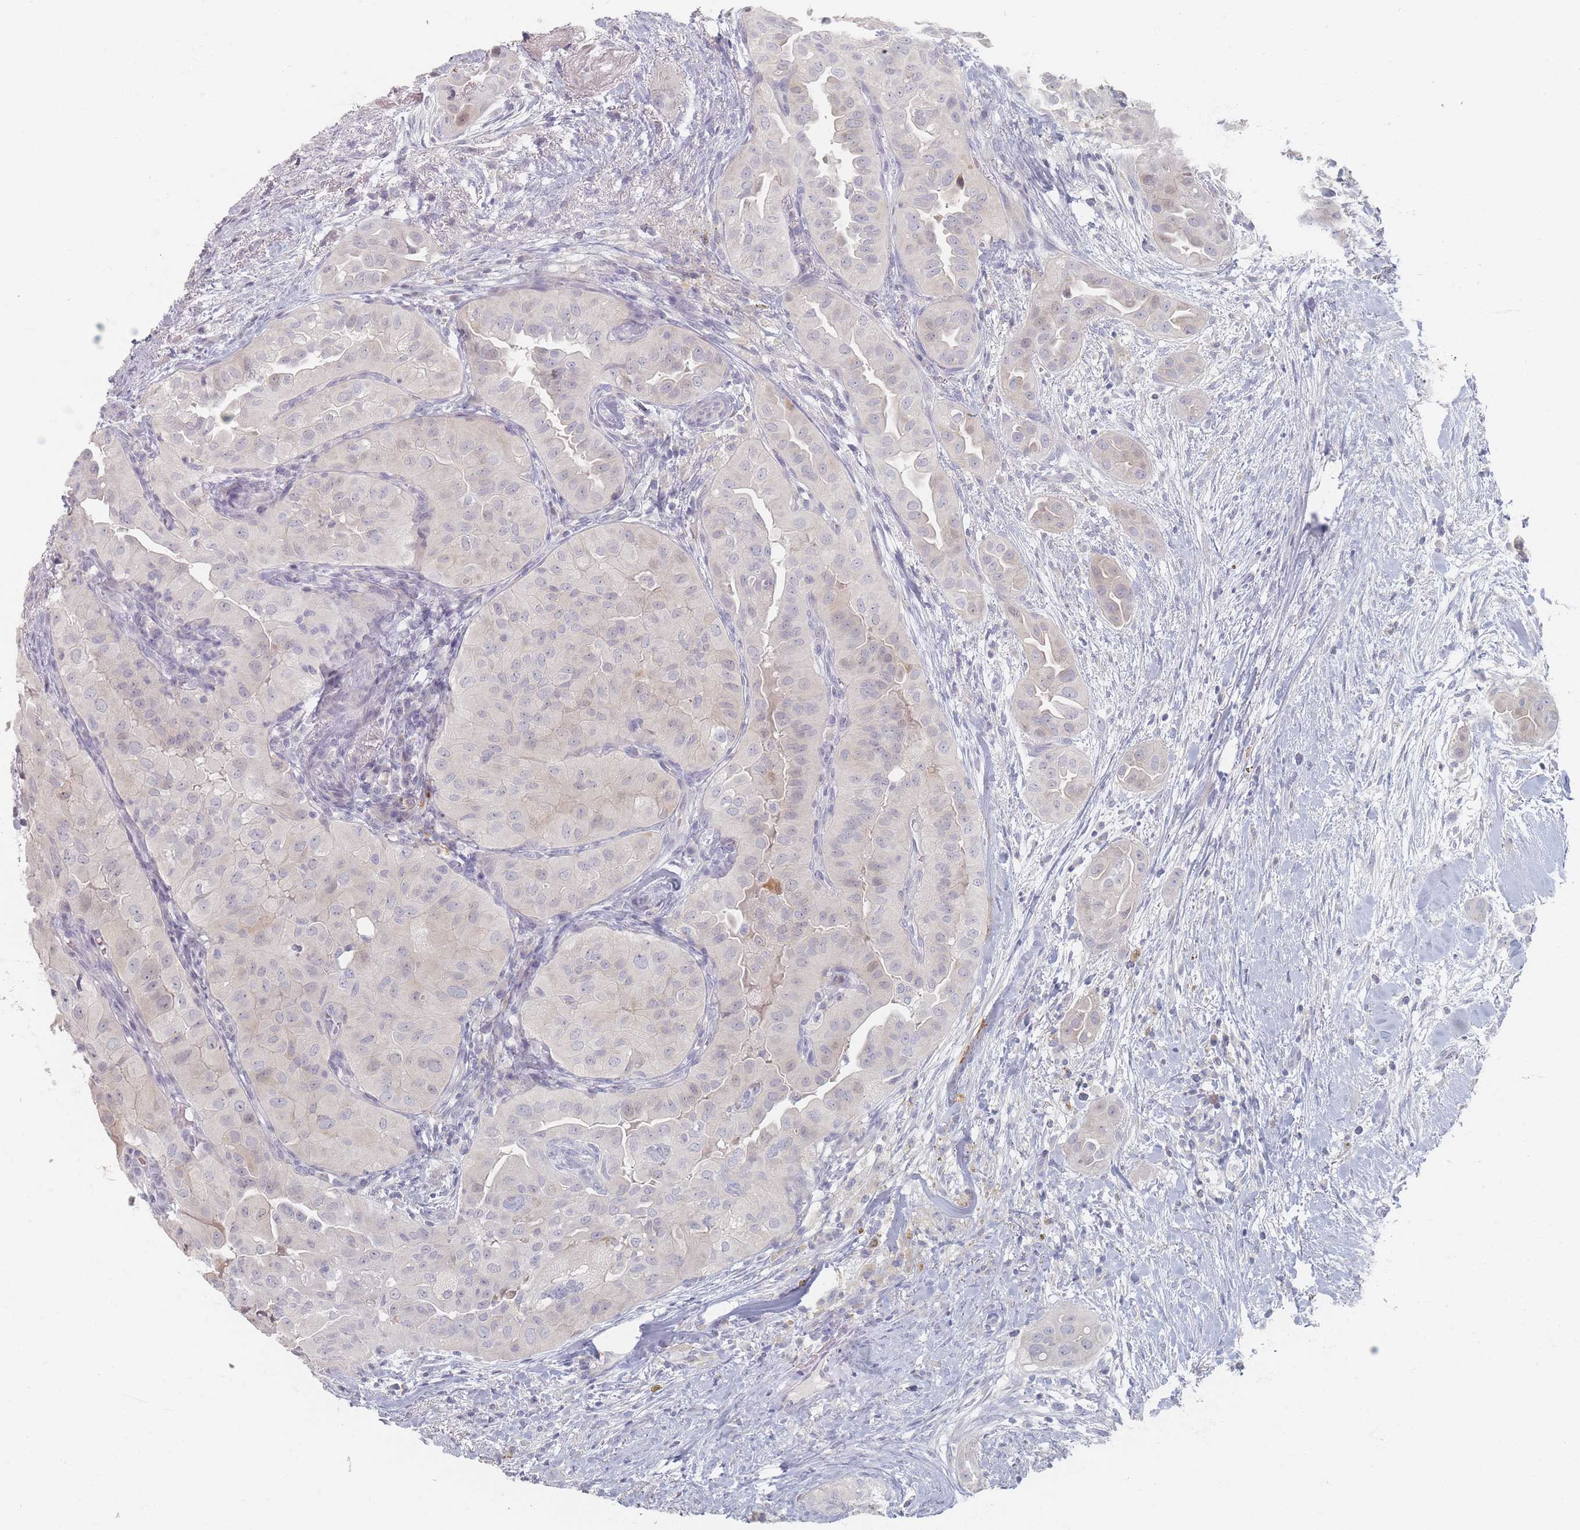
{"staining": {"intensity": "negative", "quantity": "none", "location": "none"}, "tissue": "thyroid cancer", "cell_type": "Tumor cells", "image_type": "cancer", "snomed": [{"axis": "morphology", "description": "Normal tissue, NOS"}, {"axis": "morphology", "description": "Papillary adenocarcinoma, NOS"}, {"axis": "topography", "description": "Thyroid gland"}], "caption": "Immunohistochemical staining of thyroid cancer exhibits no significant expression in tumor cells. The staining is performed using DAB brown chromogen with nuclei counter-stained in using hematoxylin.", "gene": "CD37", "patient": {"sex": "female", "age": 59}}